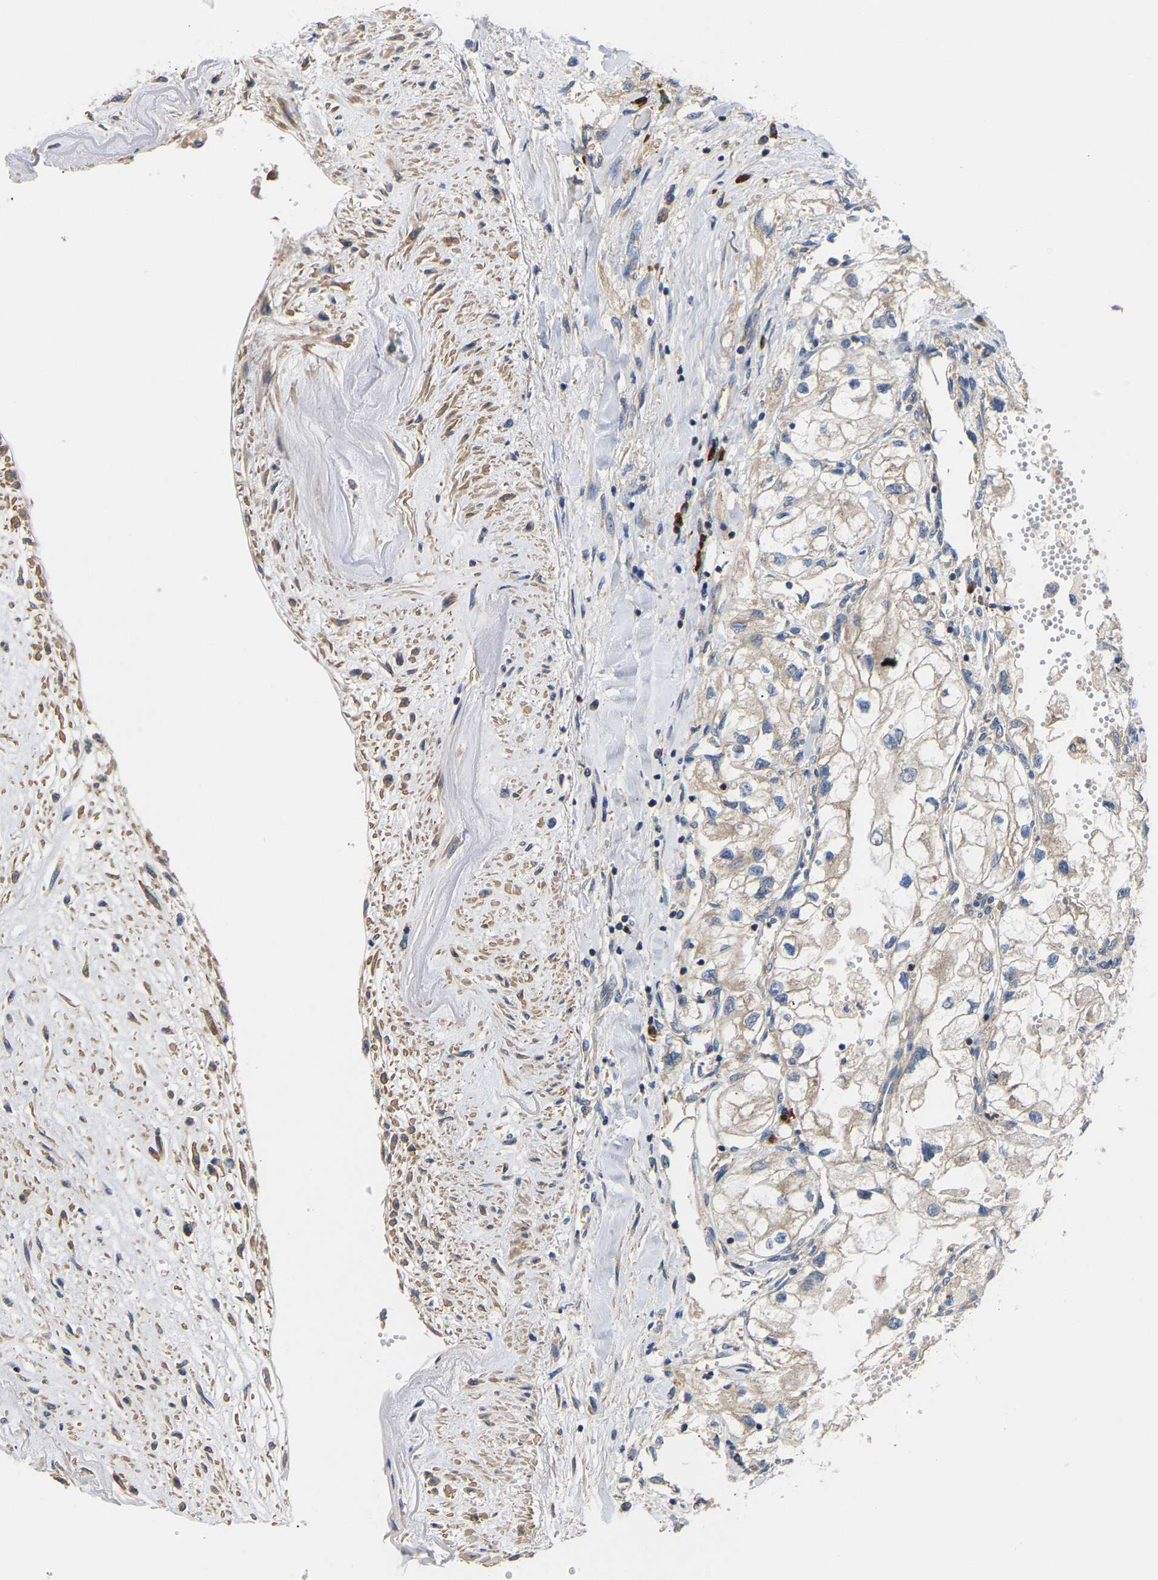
{"staining": {"intensity": "negative", "quantity": "none", "location": "none"}, "tissue": "renal cancer", "cell_type": "Tumor cells", "image_type": "cancer", "snomed": [{"axis": "morphology", "description": "Adenocarcinoma, NOS"}, {"axis": "topography", "description": "Kidney"}], "caption": "A high-resolution histopathology image shows IHC staining of renal adenocarcinoma, which exhibits no significant positivity in tumor cells.", "gene": "AIMP2", "patient": {"sex": "female", "age": 70}}